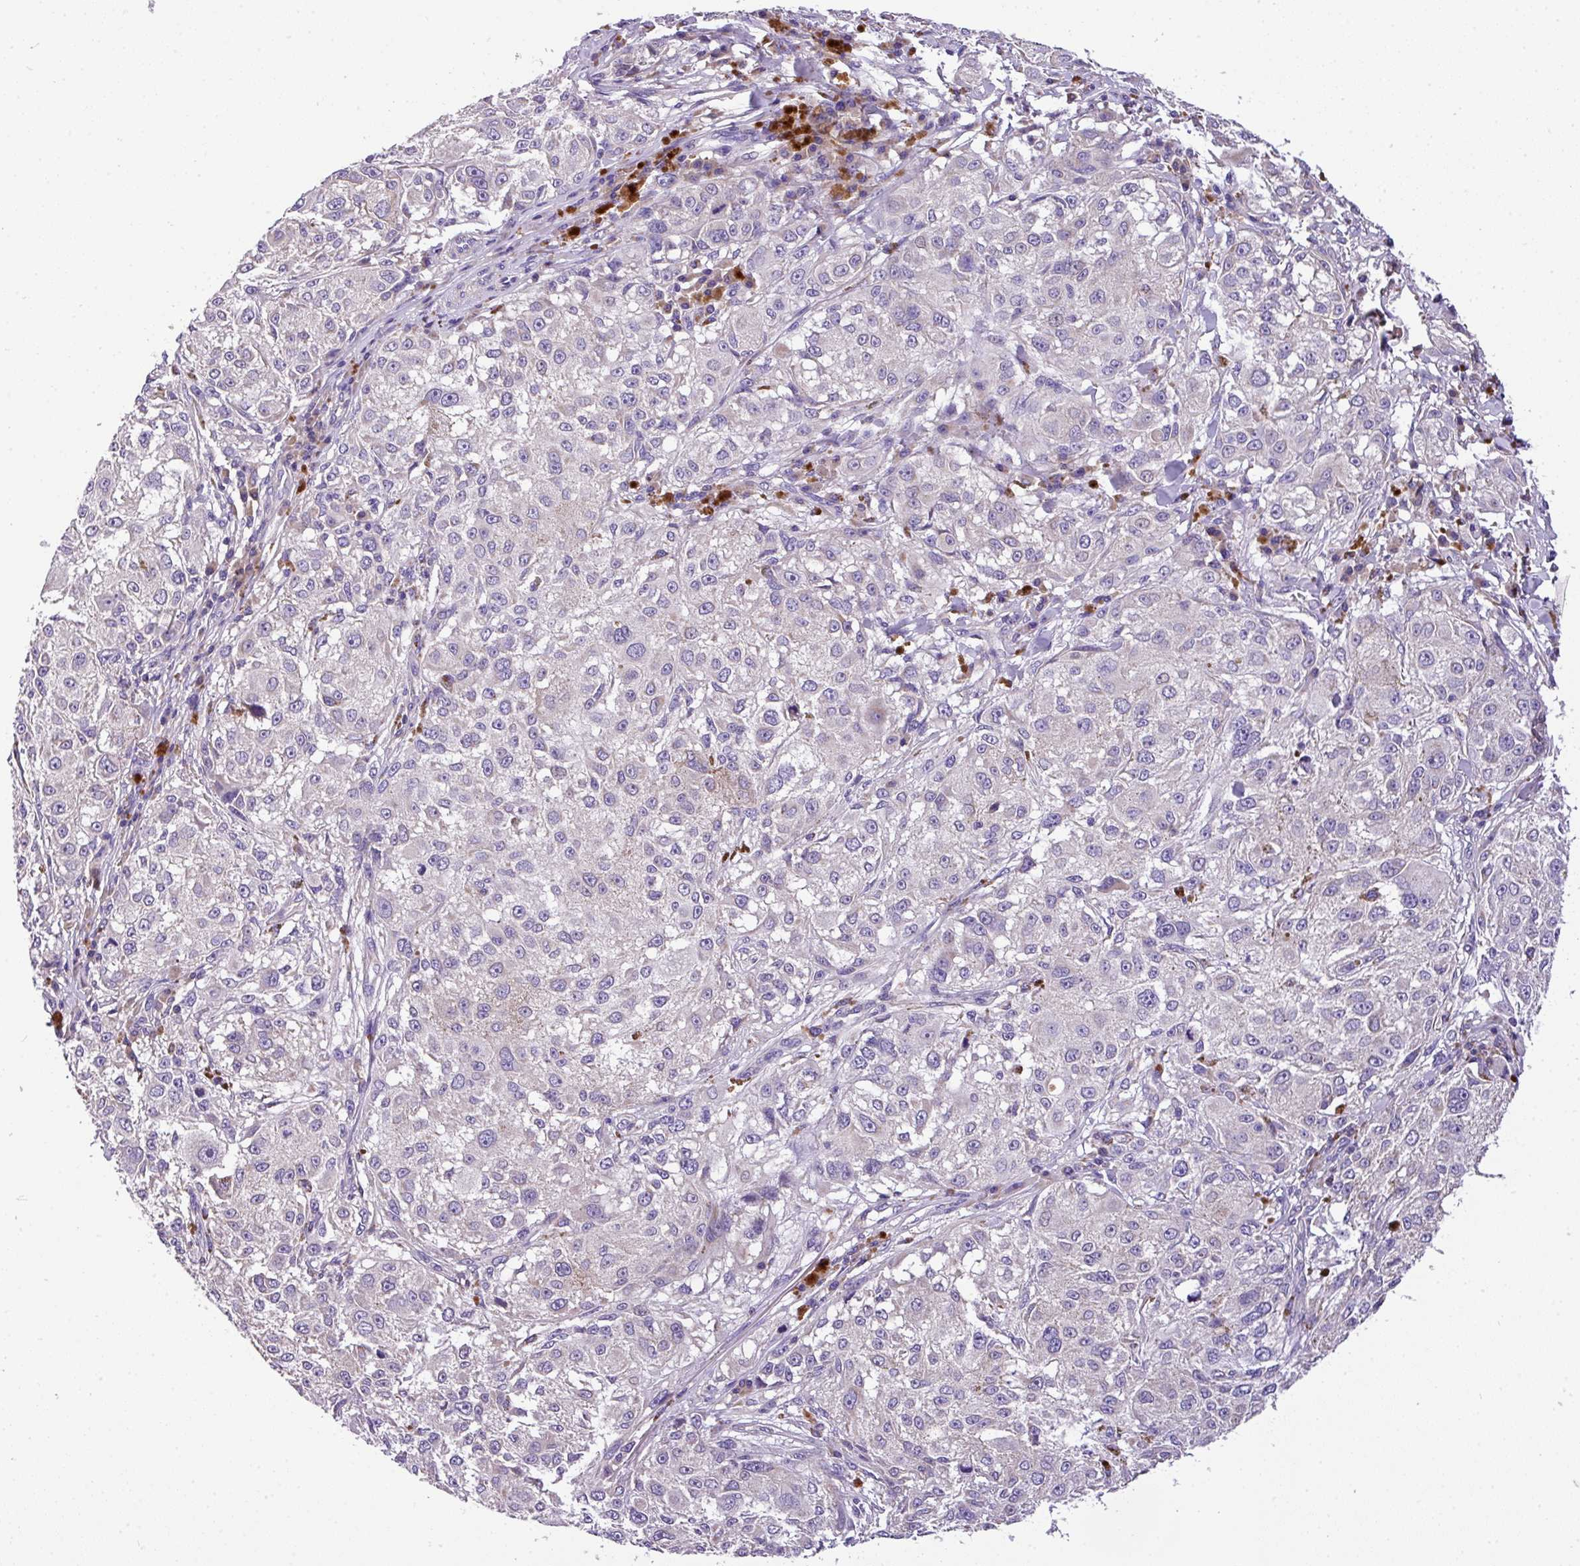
{"staining": {"intensity": "negative", "quantity": "none", "location": "none"}, "tissue": "melanoma", "cell_type": "Tumor cells", "image_type": "cancer", "snomed": [{"axis": "morphology", "description": "Necrosis, NOS"}, {"axis": "morphology", "description": "Malignant melanoma, NOS"}, {"axis": "topography", "description": "Skin"}], "caption": "An image of human malignant melanoma is negative for staining in tumor cells.", "gene": "ANXA2R", "patient": {"sex": "female", "age": 87}}